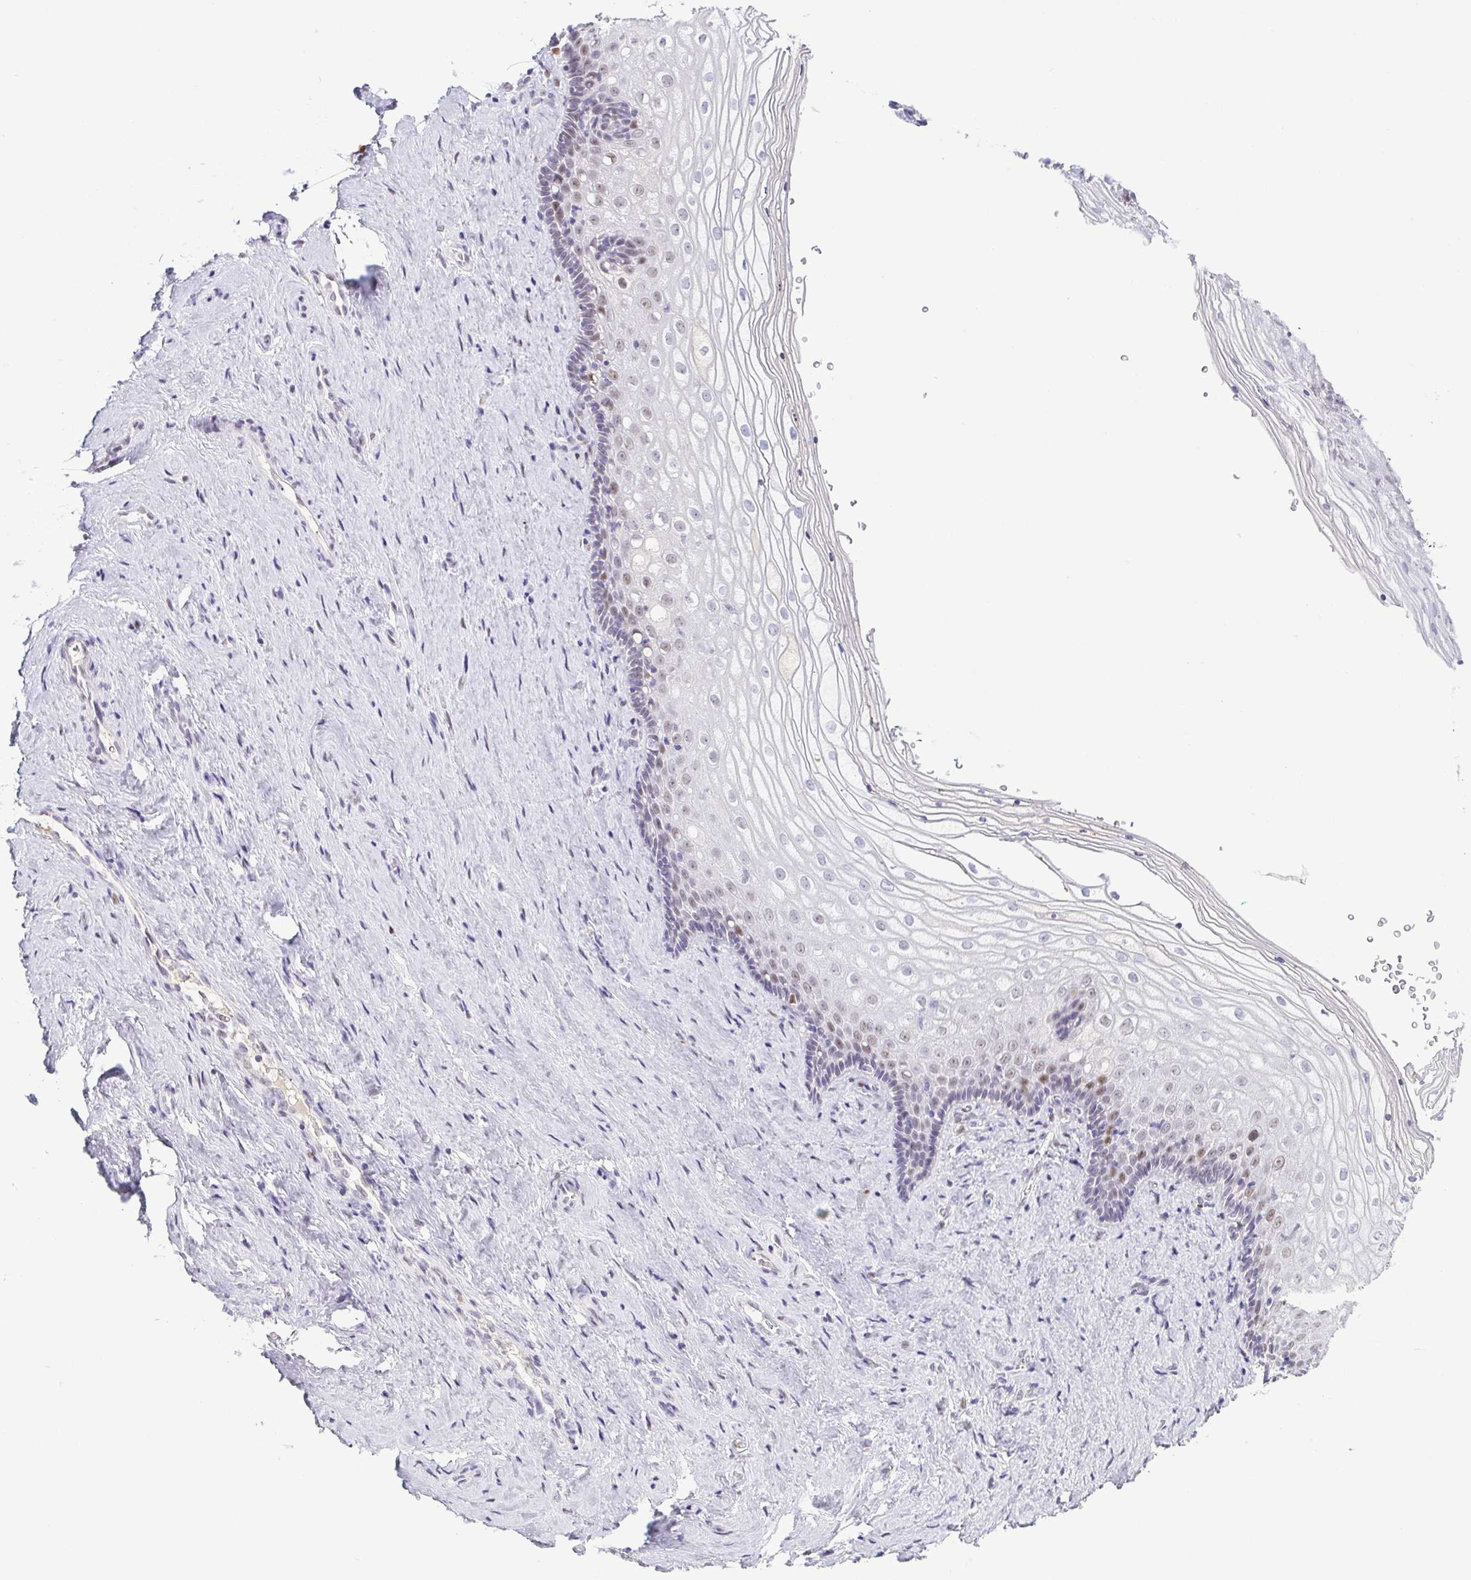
{"staining": {"intensity": "moderate", "quantity": "<25%", "location": "nuclear"}, "tissue": "vagina", "cell_type": "Squamous epithelial cells", "image_type": "normal", "snomed": [{"axis": "morphology", "description": "Normal tissue, NOS"}, {"axis": "topography", "description": "Vagina"}], "caption": "Protein staining exhibits moderate nuclear staining in approximately <25% of squamous epithelial cells in normal vagina.", "gene": "TCF3", "patient": {"sex": "female", "age": 42}}